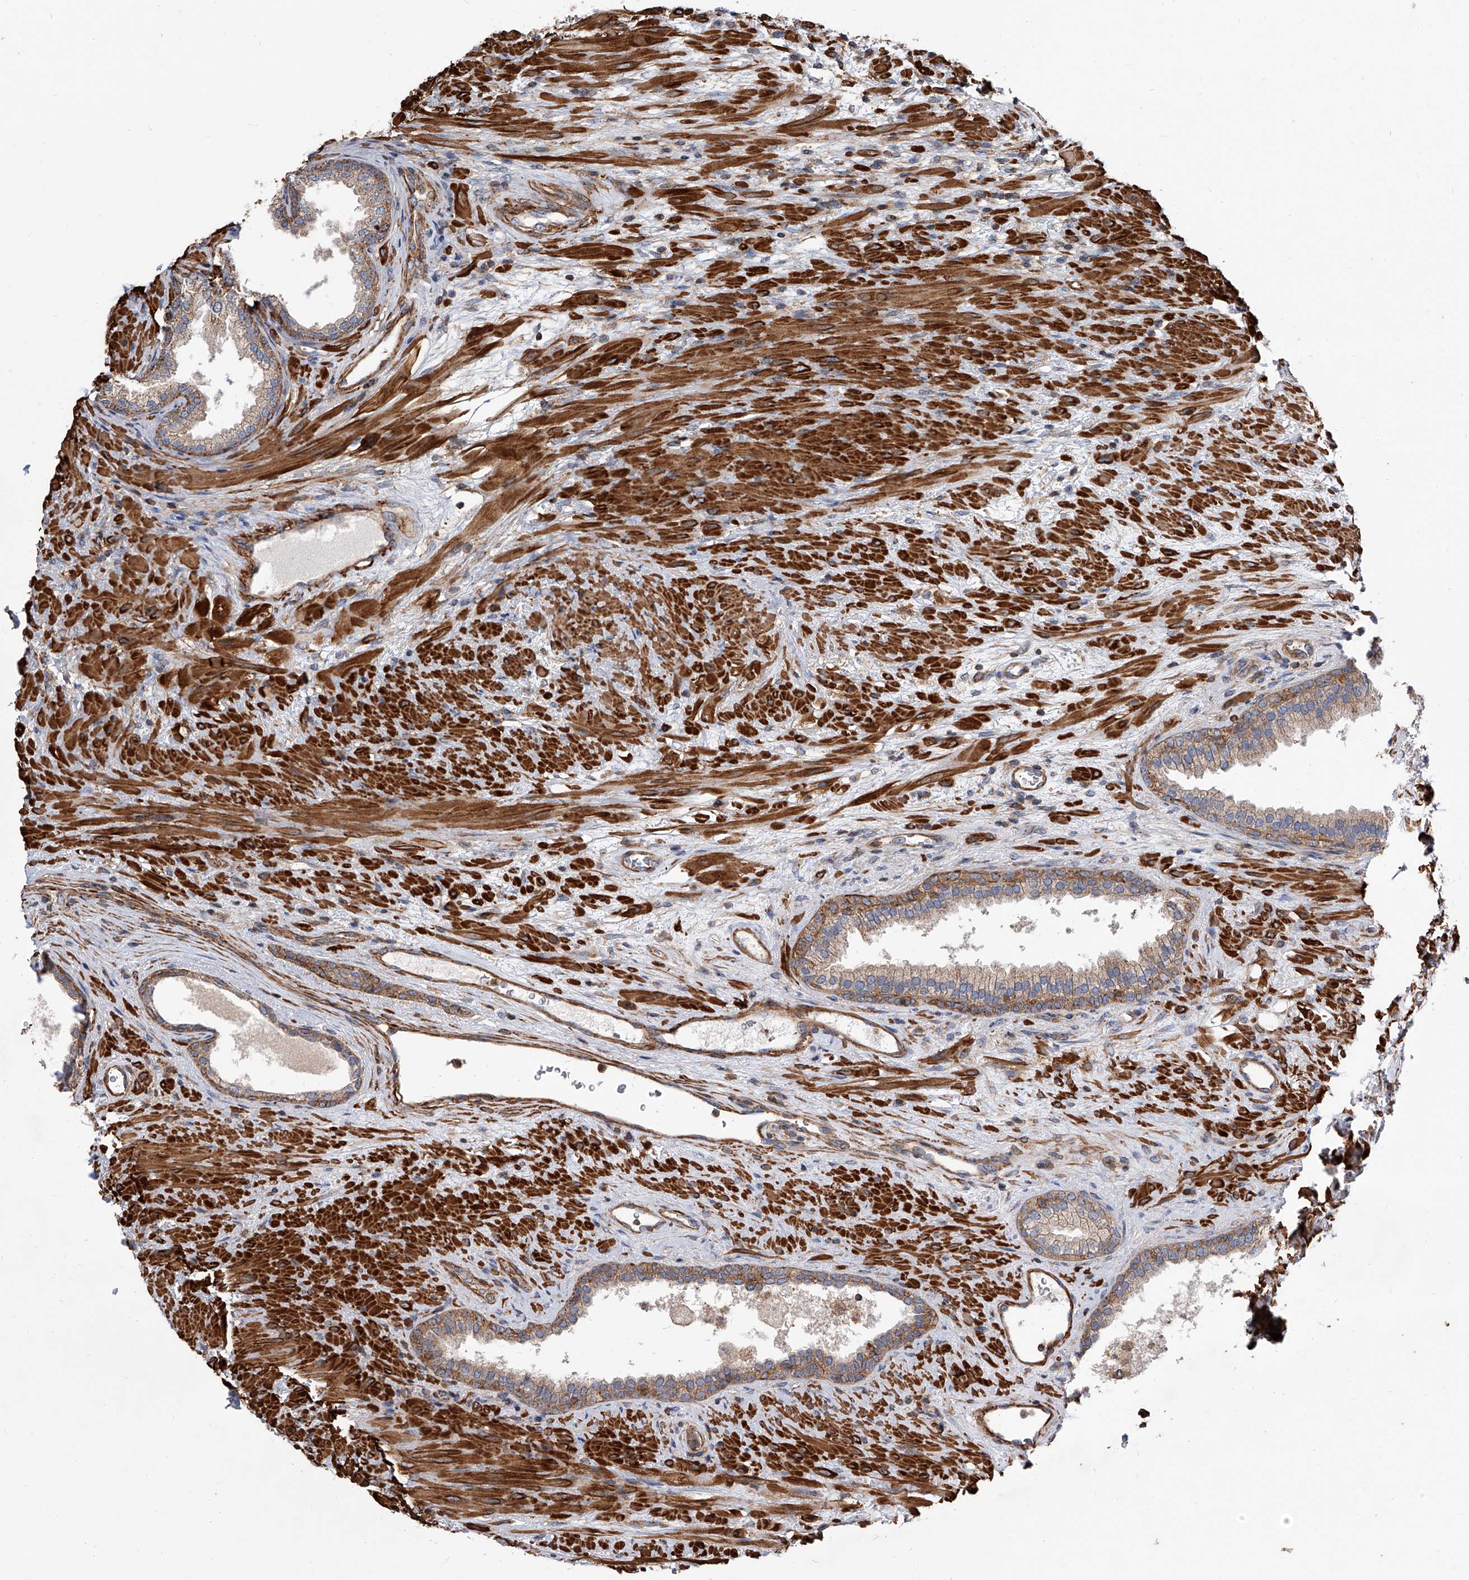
{"staining": {"intensity": "moderate", "quantity": ">75%", "location": "cytoplasmic/membranous"}, "tissue": "prostate", "cell_type": "Glandular cells", "image_type": "normal", "snomed": [{"axis": "morphology", "description": "Normal tissue, NOS"}, {"axis": "topography", "description": "Prostate"}], "caption": "Immunohistochemical staining of benign prostate reveals >75% levels of moderate cytoplasmic/membranous protein staining in about >75% of glandular cells. (IHC, brightfield microscopy, high magnification).", "gene": "PISD", "patient": {"sex": "male", "age": 76}}